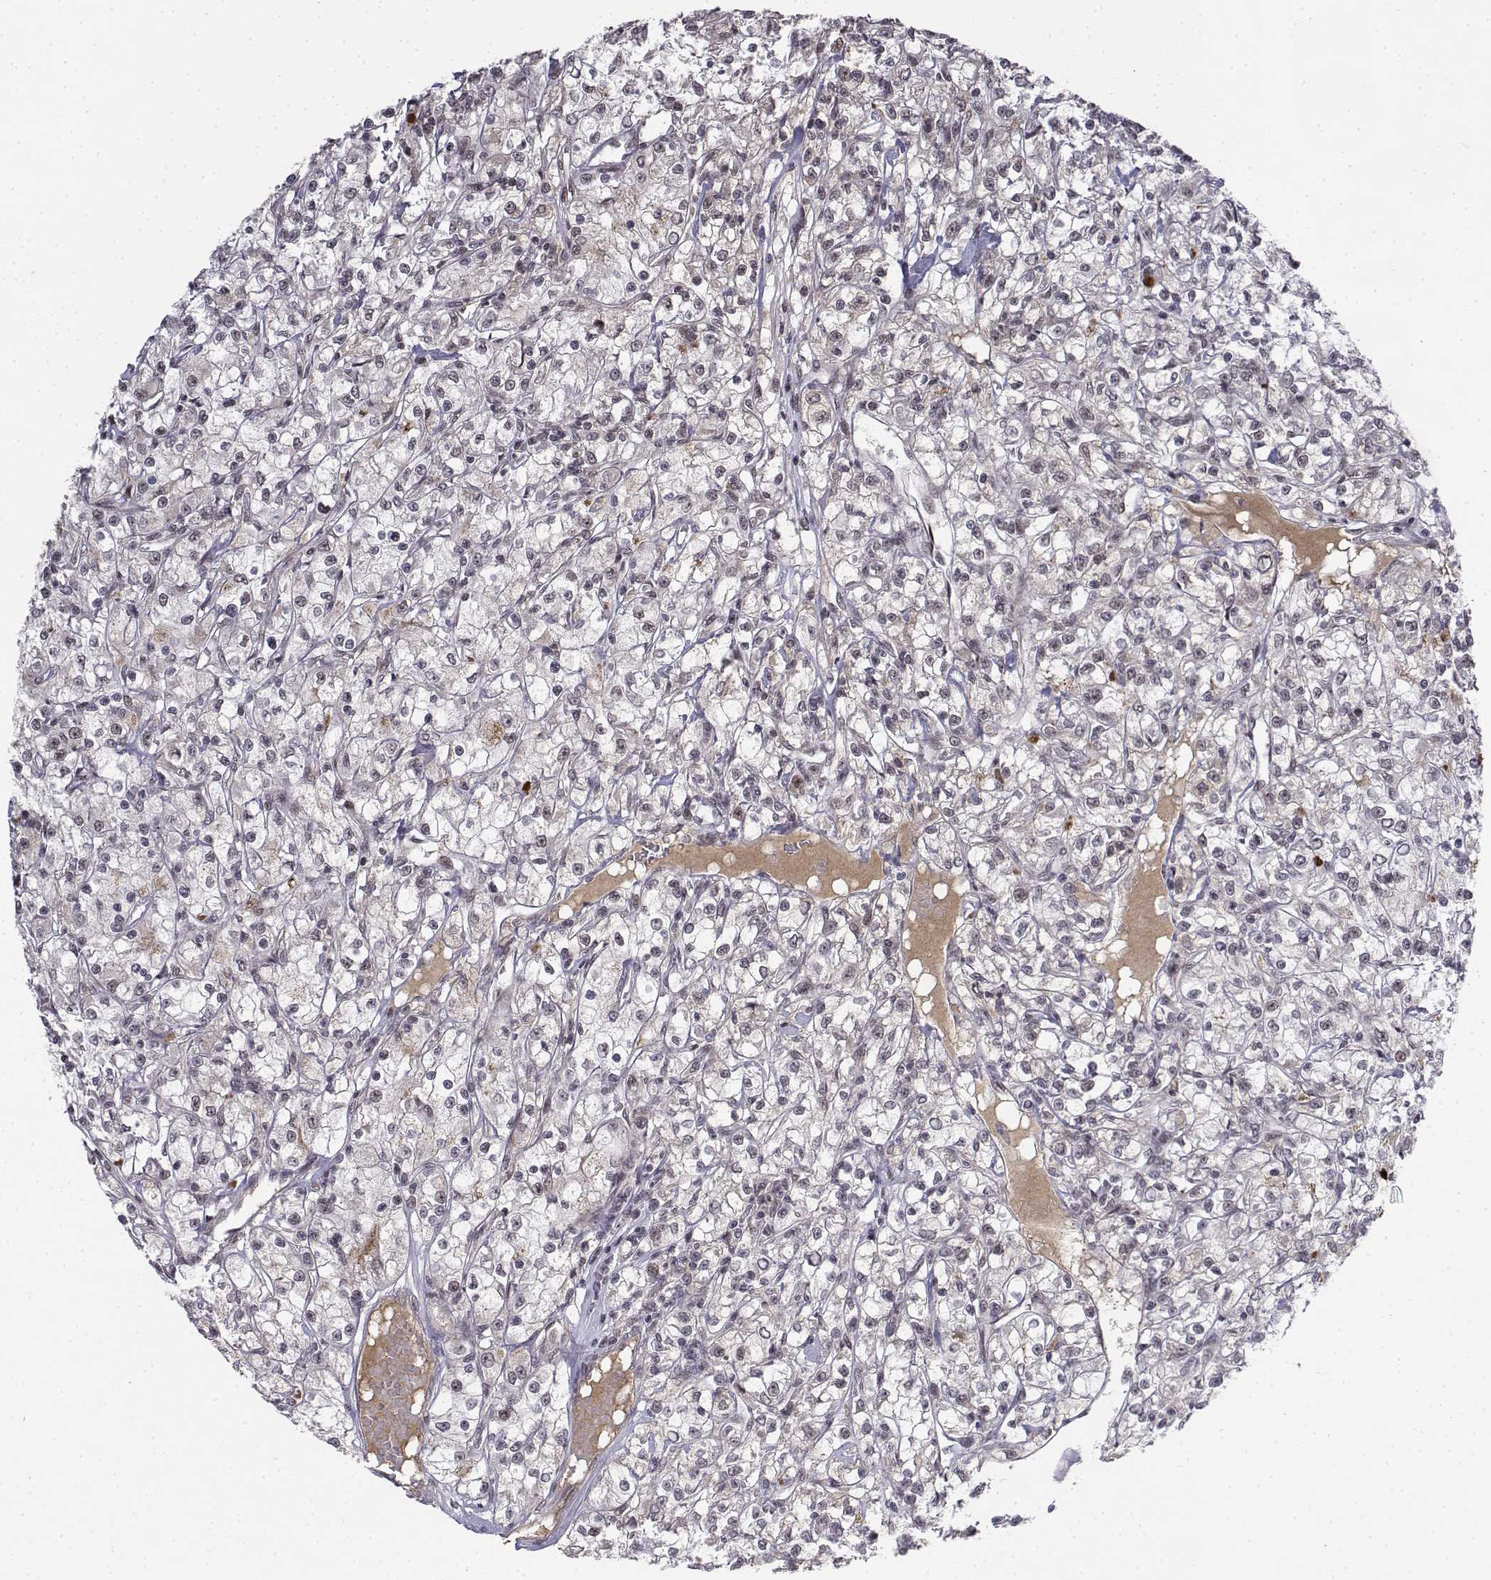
{"staining": {"intensity": "negative", "quantity": "none", "location": "none"}, "tissue": "renal cancer", "cell_type": "Tumor cells", "image_type": "cancer", "snomed": [{"axis": "morphology", "description": "Adenocarcinoma, NOS"}, {"axis": "topography", "description": "Kidney"}], "caption": "Photomicrograph shows no significant protein positivity in tumor cells of renal cancer.", "gene": "ITGA7", "patient": {"sex": "female", "age": 59}}